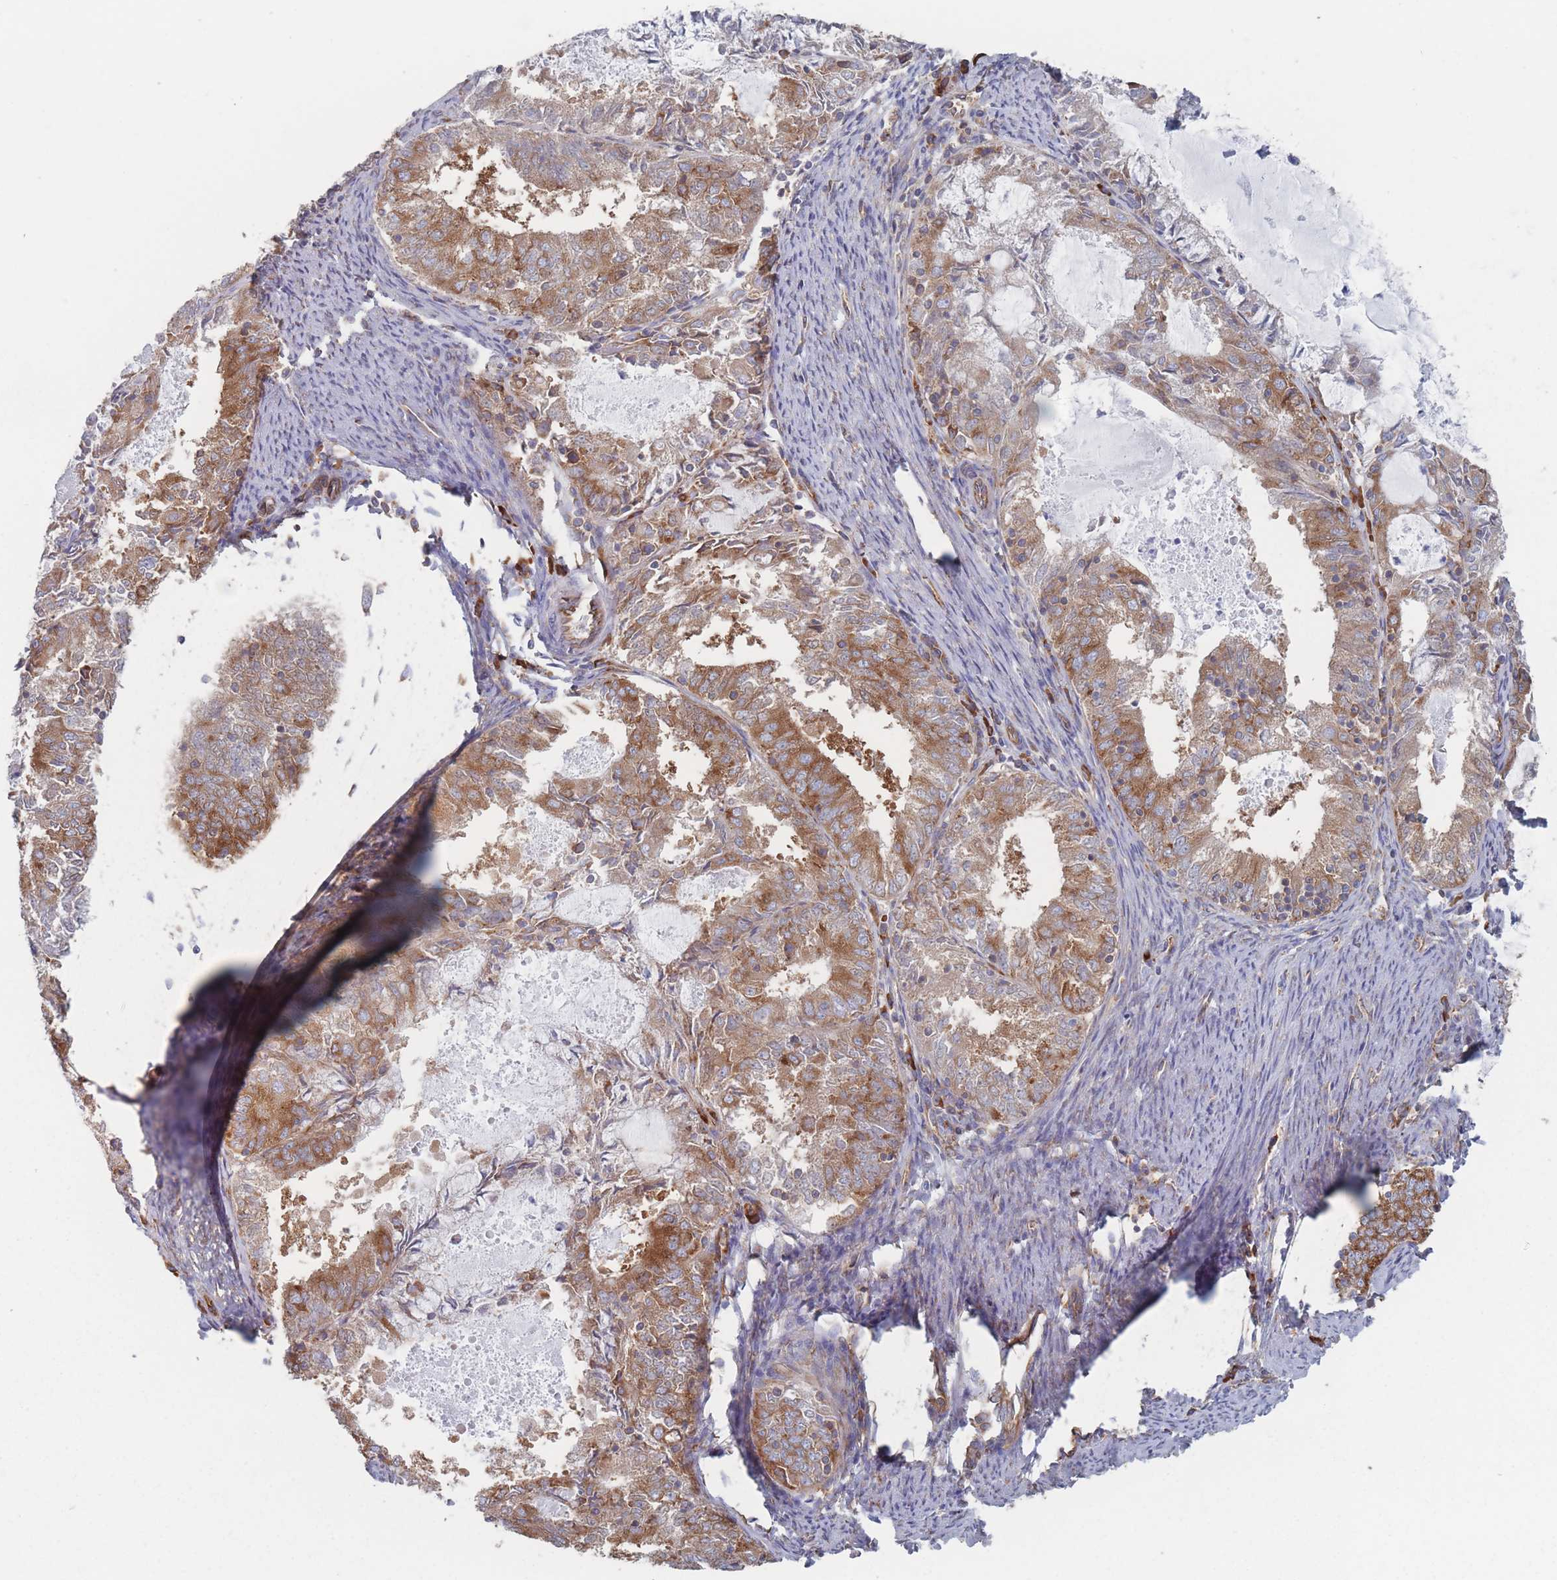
{"staining": {"intensity": "moderate", "quantity": ">75%", "location": "cytoplasmic/membranous"}, "tissue": "endometrial cancer", "cell_type": "Tumor cells", "image_type": "cancer", "snomed": [{"axis": "morphology", "description": "Adenocarcinoma, NOS"}, {"axis": "topography", "description": "Endometrium"}], "caption": "Brown immunohistochemical staining in endometrial cancer (adenocarcinoma) displays moderate cytoplasmic/membranous positivity in about >75% of tumor cells.", "gene": "EEF1B2", "patient": {"sex": "female", "age": 57}}